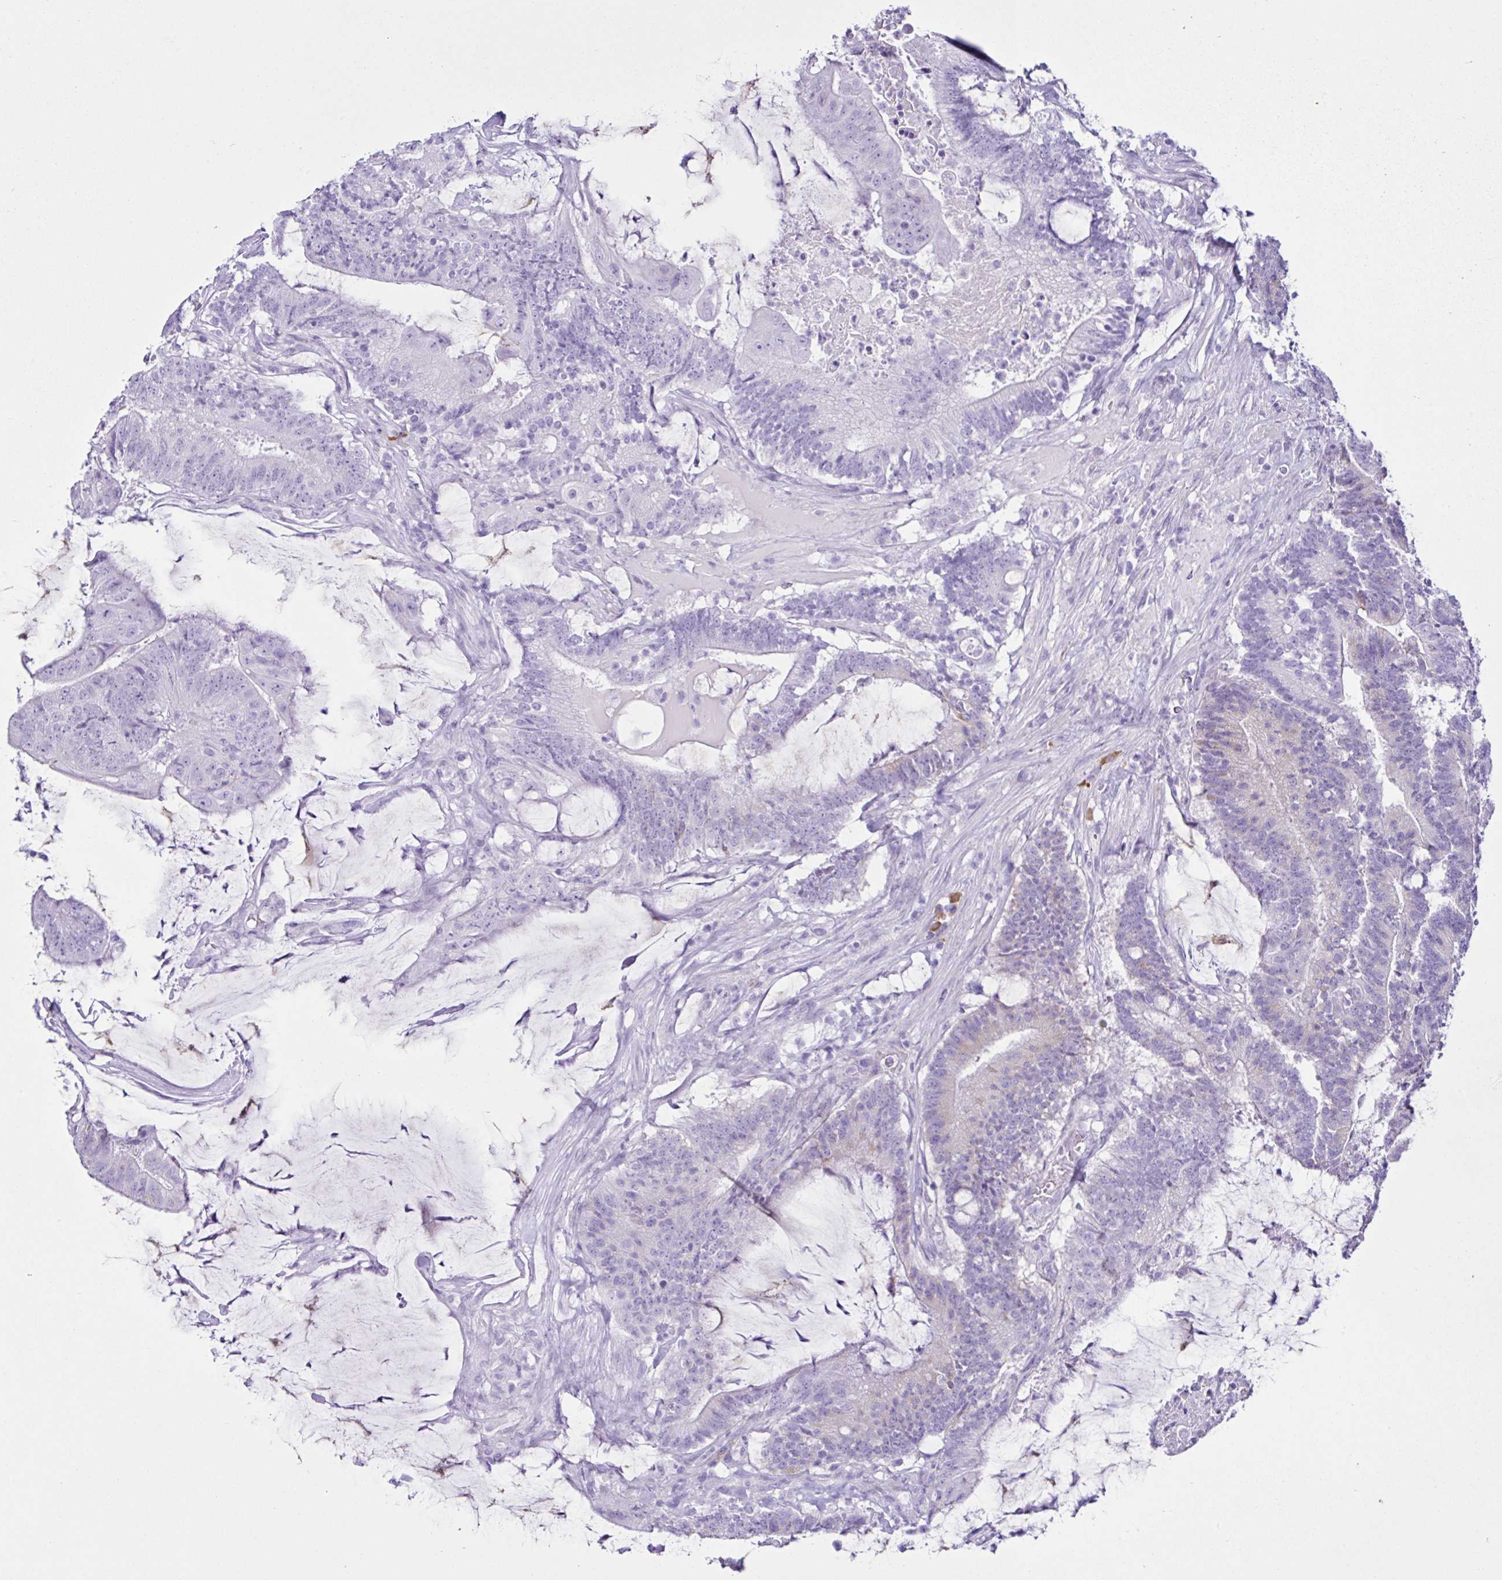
{"staining": {"intensity": "negative", "quantity": "none", "location": "none"}, "tissue": "colorectal cancer", "cell_type": "Tumor cells", "image_type": "cancer", "snomed": [{"axis": "morphology", "description": "Adenocarcinoma, NOS"}, {"axis": "topography", "description": "Colon"}], "caption": "Tumor cells show no significant protein staining in adenocarcinoma (colorectal).", "gene": "PIGF", "patient": {"sex": "female", "age": 43}}